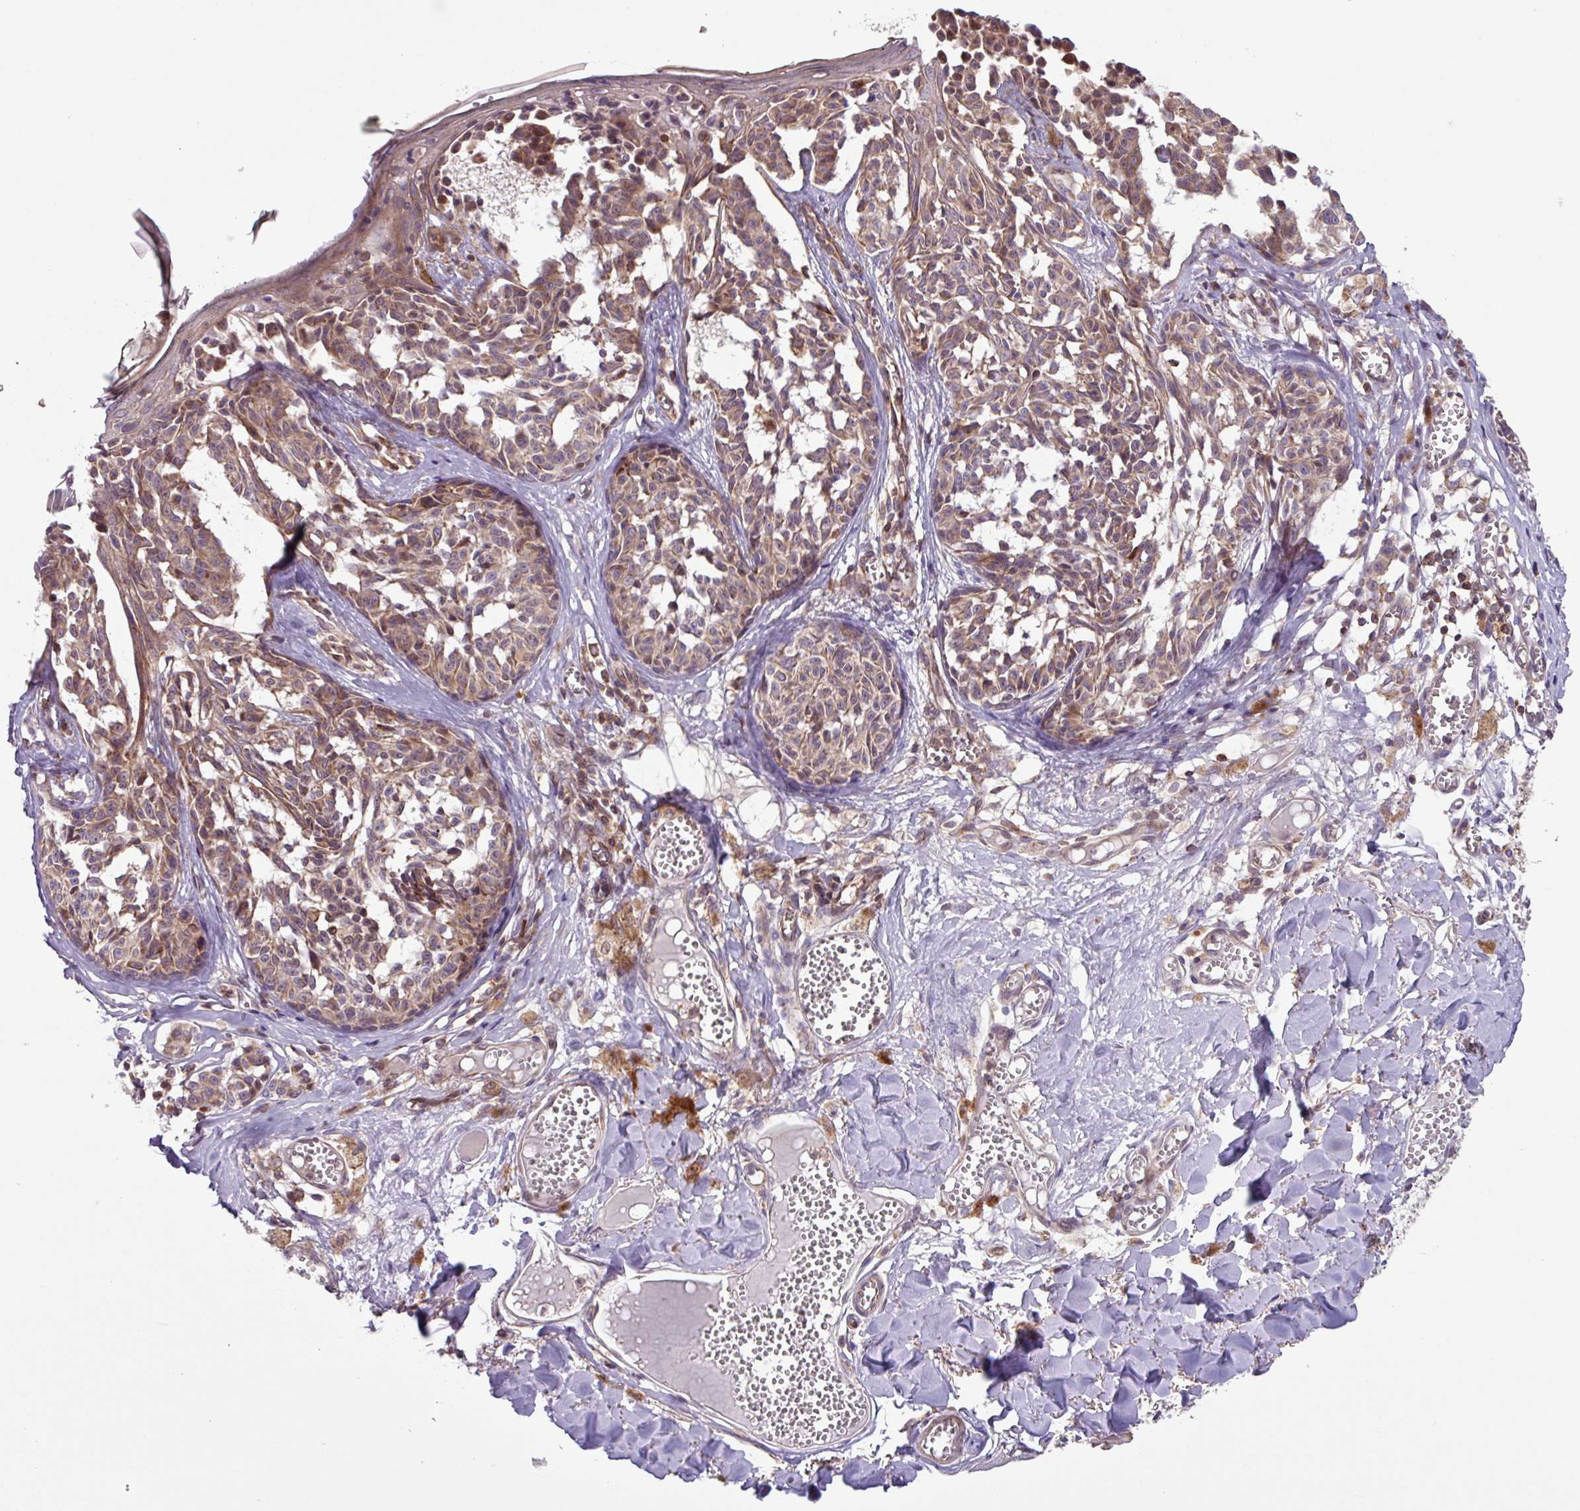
{"staining": {"intensity": "moderate", "quantity": ">75%", "location": "cytoplasmic/membranous"}, "tissue": "melanoma", "cell_type": "Tumor cells", "image_type": "cancer", "snomed": [{"axis": "morphology", "description": "Malignant melanoma, NOS"}, {"axis": "topography", "description": "Skin"}], "caption": "Human malignant melanoma stained for a protein (brown) reveals moderate cytoplasmic/membranous positive positivity in approximately >75% of tumor cells.", "gene": "PLEKHD1", "patient": {"sex": "female", "age": 43}}